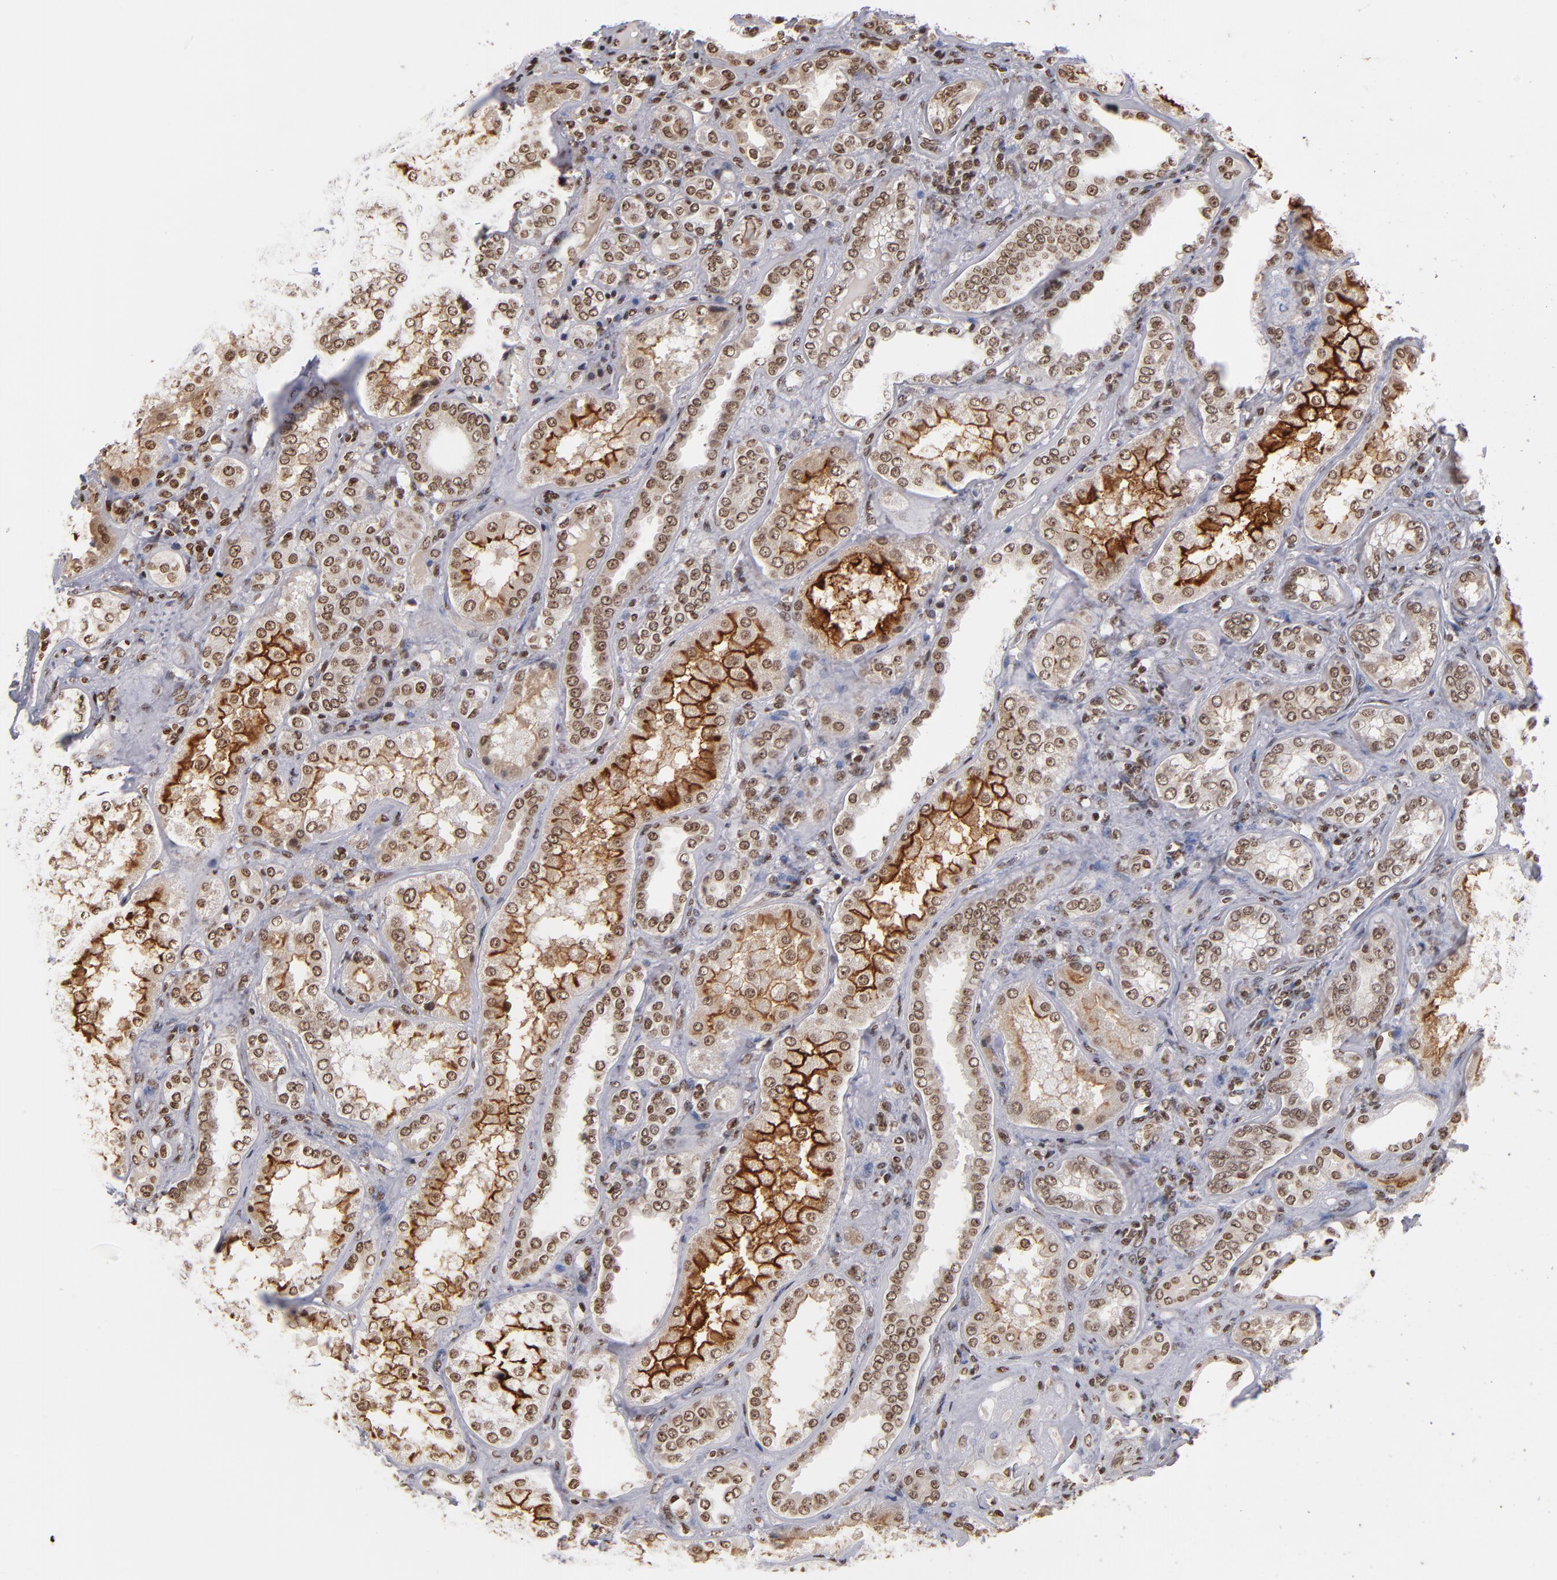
{"staining": {"intensity": "moderate", "quantity": "<25%", "location": "nuclear"}, "tissue": "kidney", "cell_type": "Cells in glomeruli", "image_type": "normal", "snomed": [{"axis": "morphology", "description": "Normal tissue, NOS"}, {"axis": "topography", "description": "Kidney"}], "caption": "Benign kidney demonstrates moderate nuclear positivity in approximately <25% of cells in glomeruli, visualized by immunohistochemistry.", "gene": "ABL2", "patient": {"sex": "female", "age": 56}}